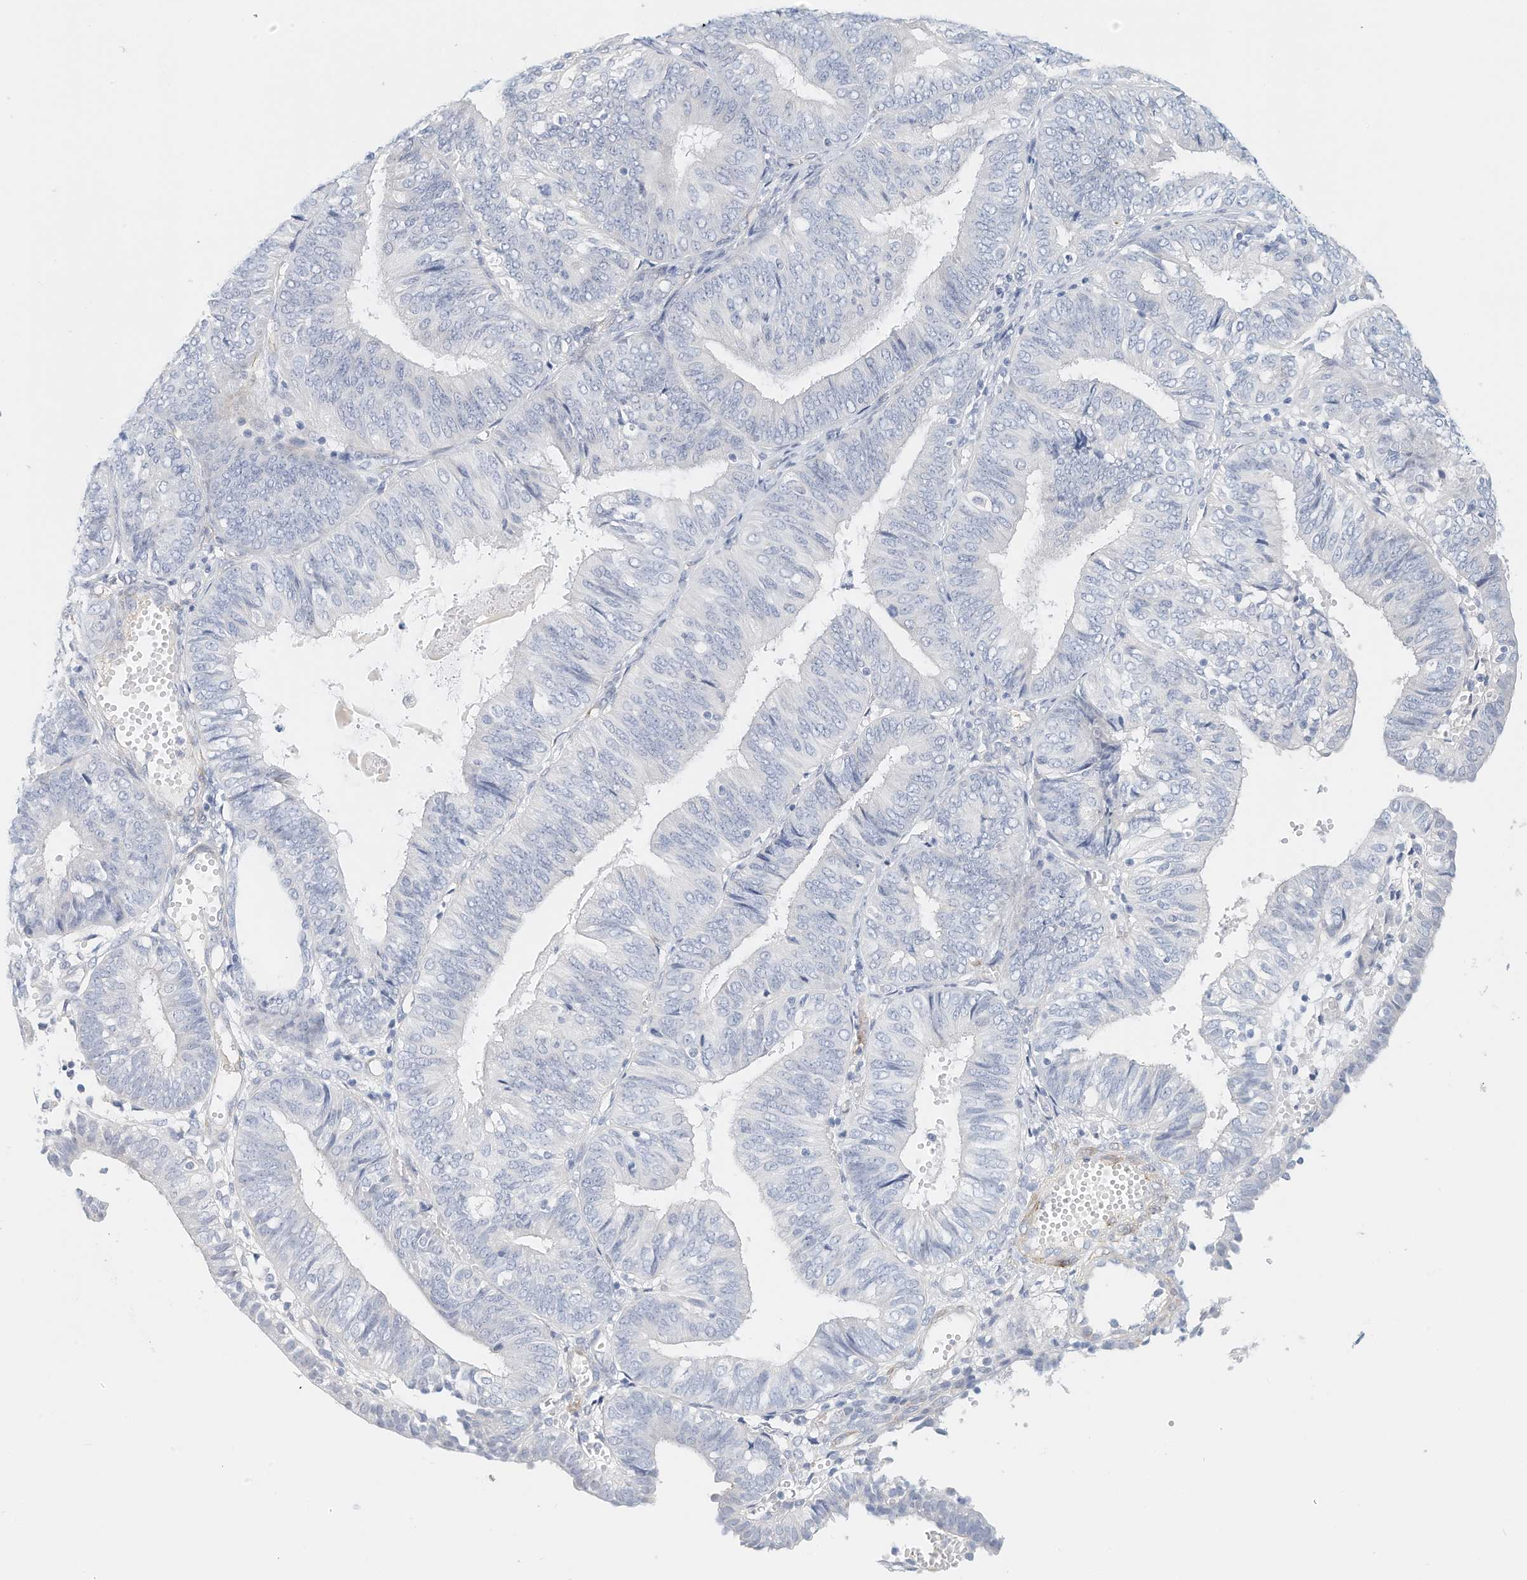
{"staining": {"intensity": "negative", "quantity": "none", "location": "none"}, "tissue": "endometrial cancer", "cell_type": "Tumor cells", "image_type": "cancer", "snomed": [{"axis": "morphology", "description": "Adenocarcinoma, NOS"}, {"axis": "topography", "description": "Endometrium"}], "caption": "There is no significant staining in tumor cells of adenocarcinoma (endometrial).", "gene": "ARHGAP28", "patient": {"sex": "female", "age": 58}}